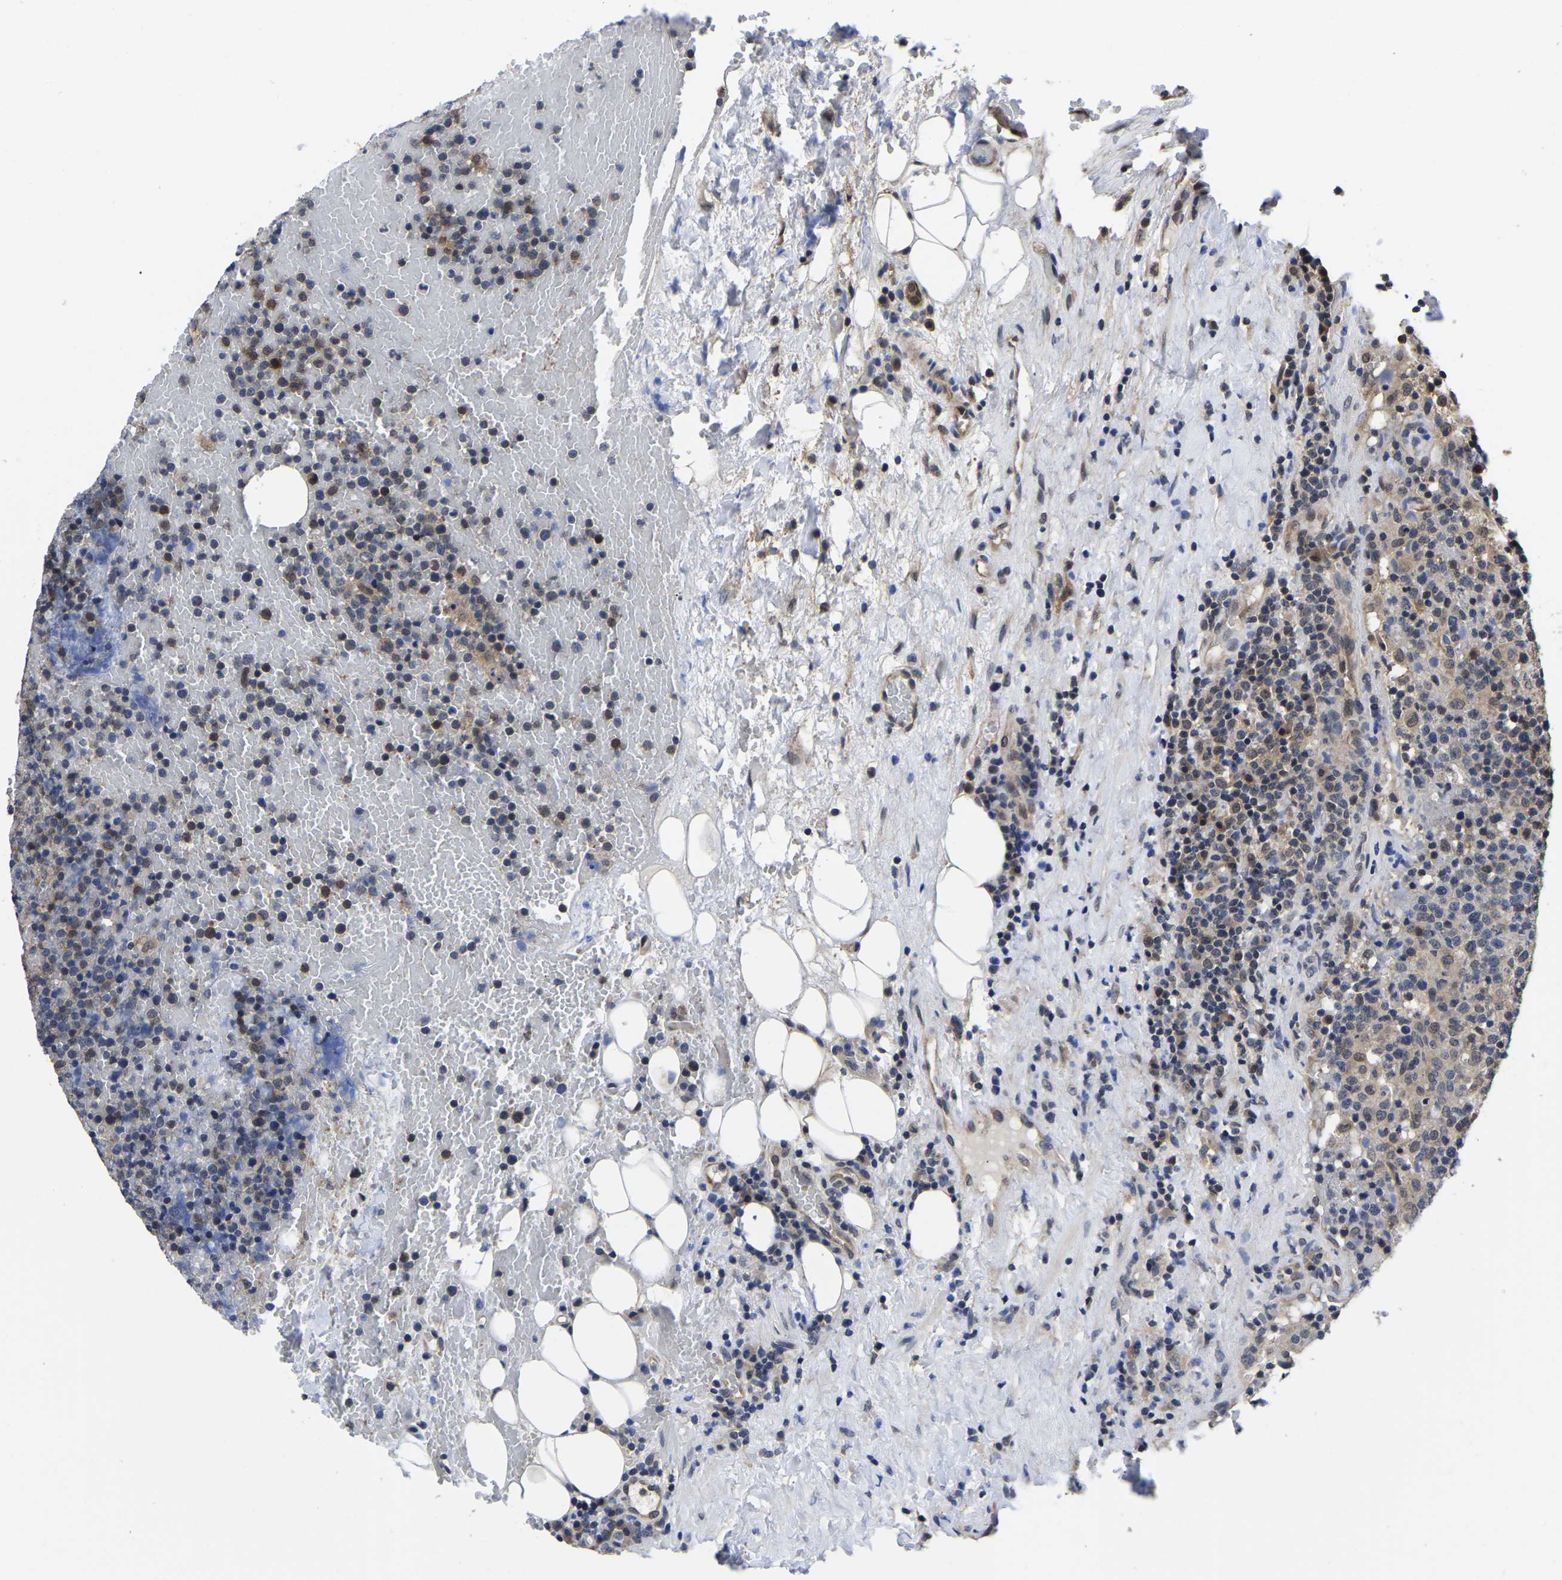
{"staining": {"intensity": "weak", "quantity": "<25%", "location": "nuclear"}, "tissue": "lymphoma", "cell_type": "Tumor cells", "image_type": "cancer", "snomed": [{"axis": "morphology", "description": "Malignant lymphoma, non-Hodgkin's type, High grade"}, {"axis": "topography", "description": "Lymph node"}], "caption": "Protein analysis of lymphoma demonstrates no significant expression in tumor cells.", "gene": "MCOLN2", "patient": {"sex": "male", "age": 61}}